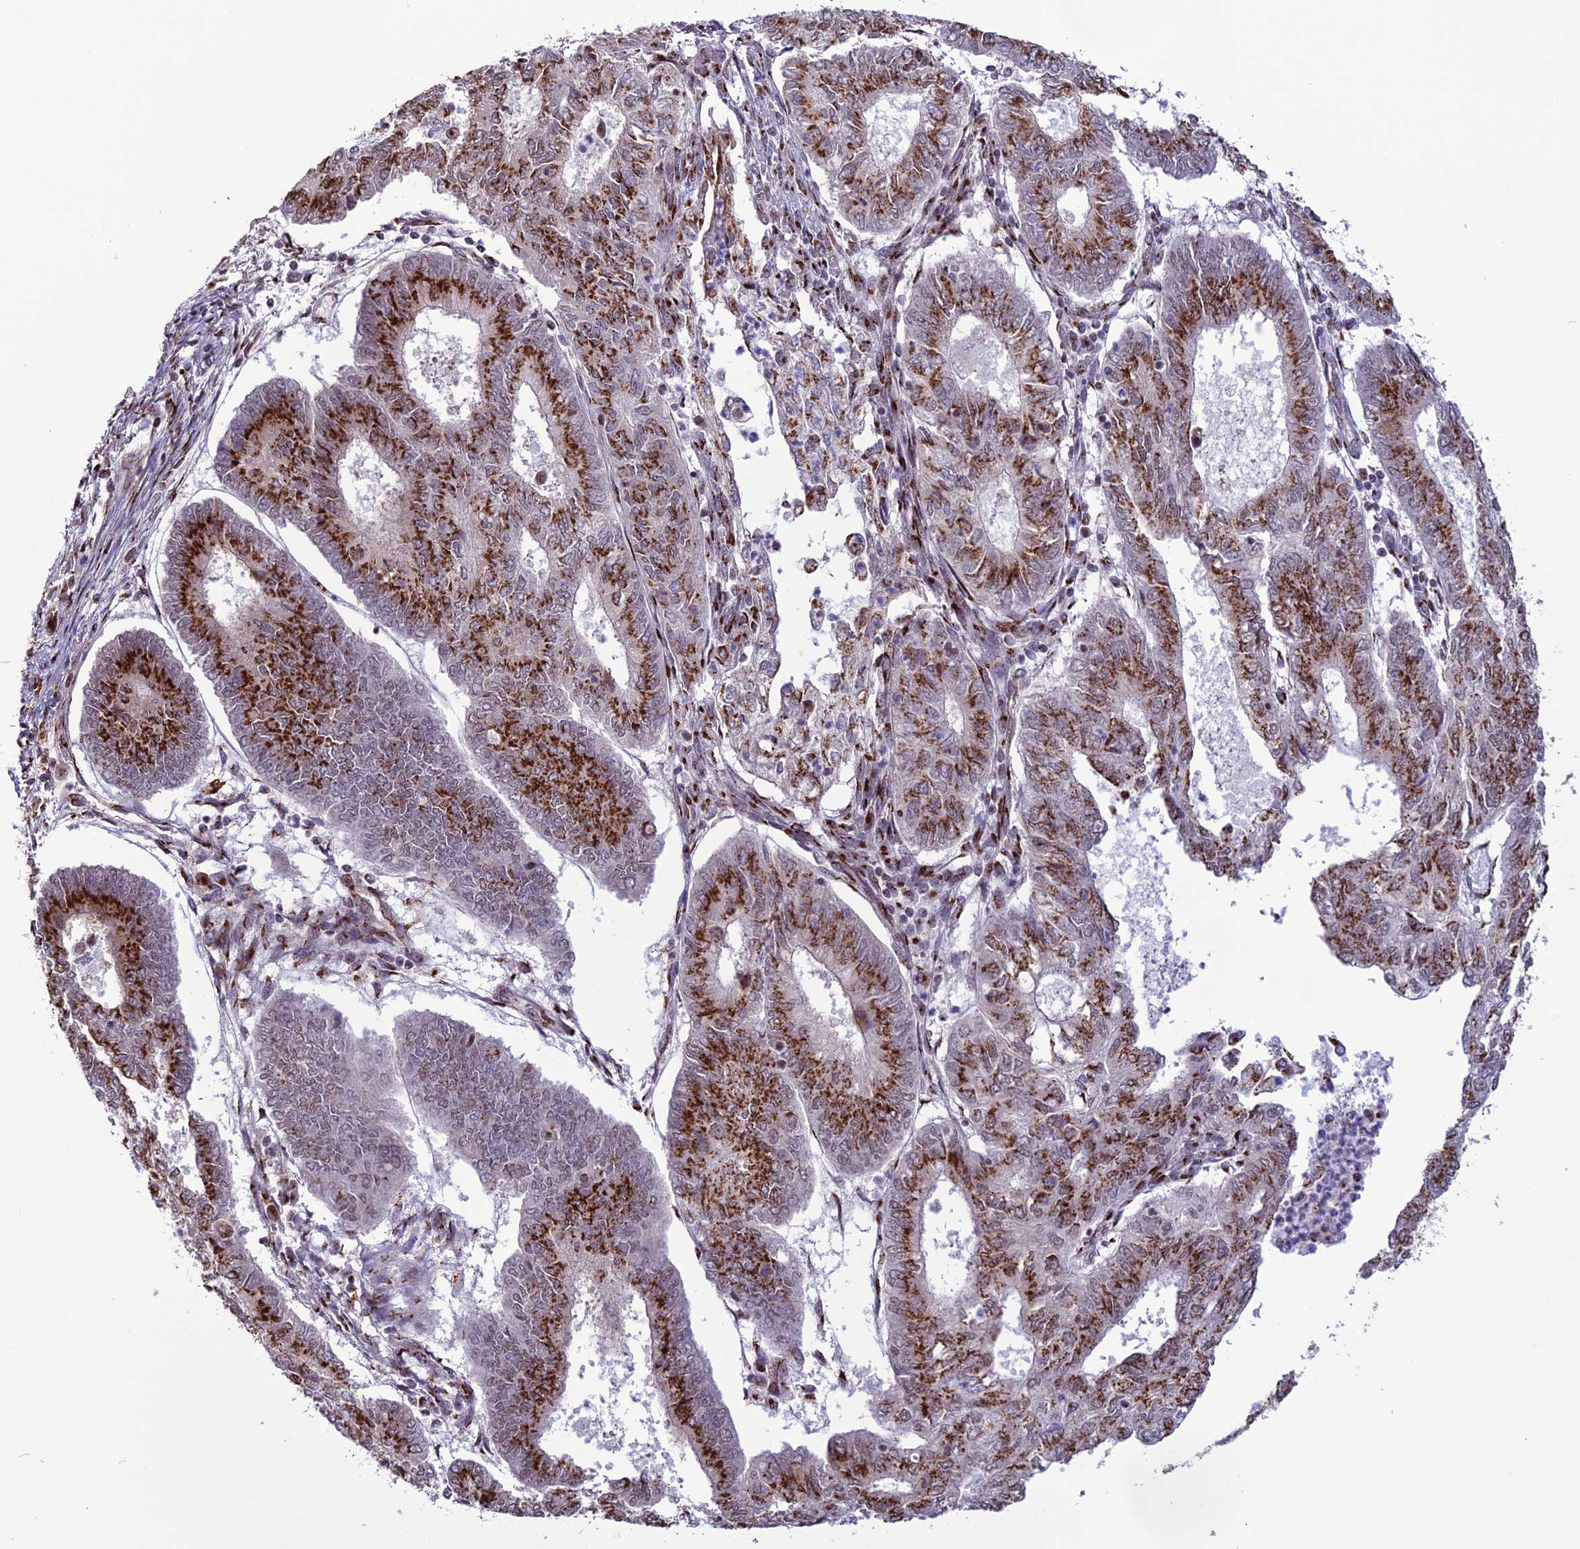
{"staining": {"intensity": "strong", "quantity": ">75%", "location": "cytoplasmic/membranous"}, "tissue": "endometrial cancer", "cell_type": "Tumor cells", "image_type": "cancer", "snomed": [{"axis": "morphology", "description": "Adenocarcinoma, NOS"}, {"axis": "topography", "description": "Endometrium"}], "caption": "Human adenocarcinoma (endometrial) stained for a protein (brown) shows strong cytoplasmic/membranous positive positivity in about >75% of tumor cells.", "gene": "PLEKHA4", "patient": {"sex": "female", "age": 68}}